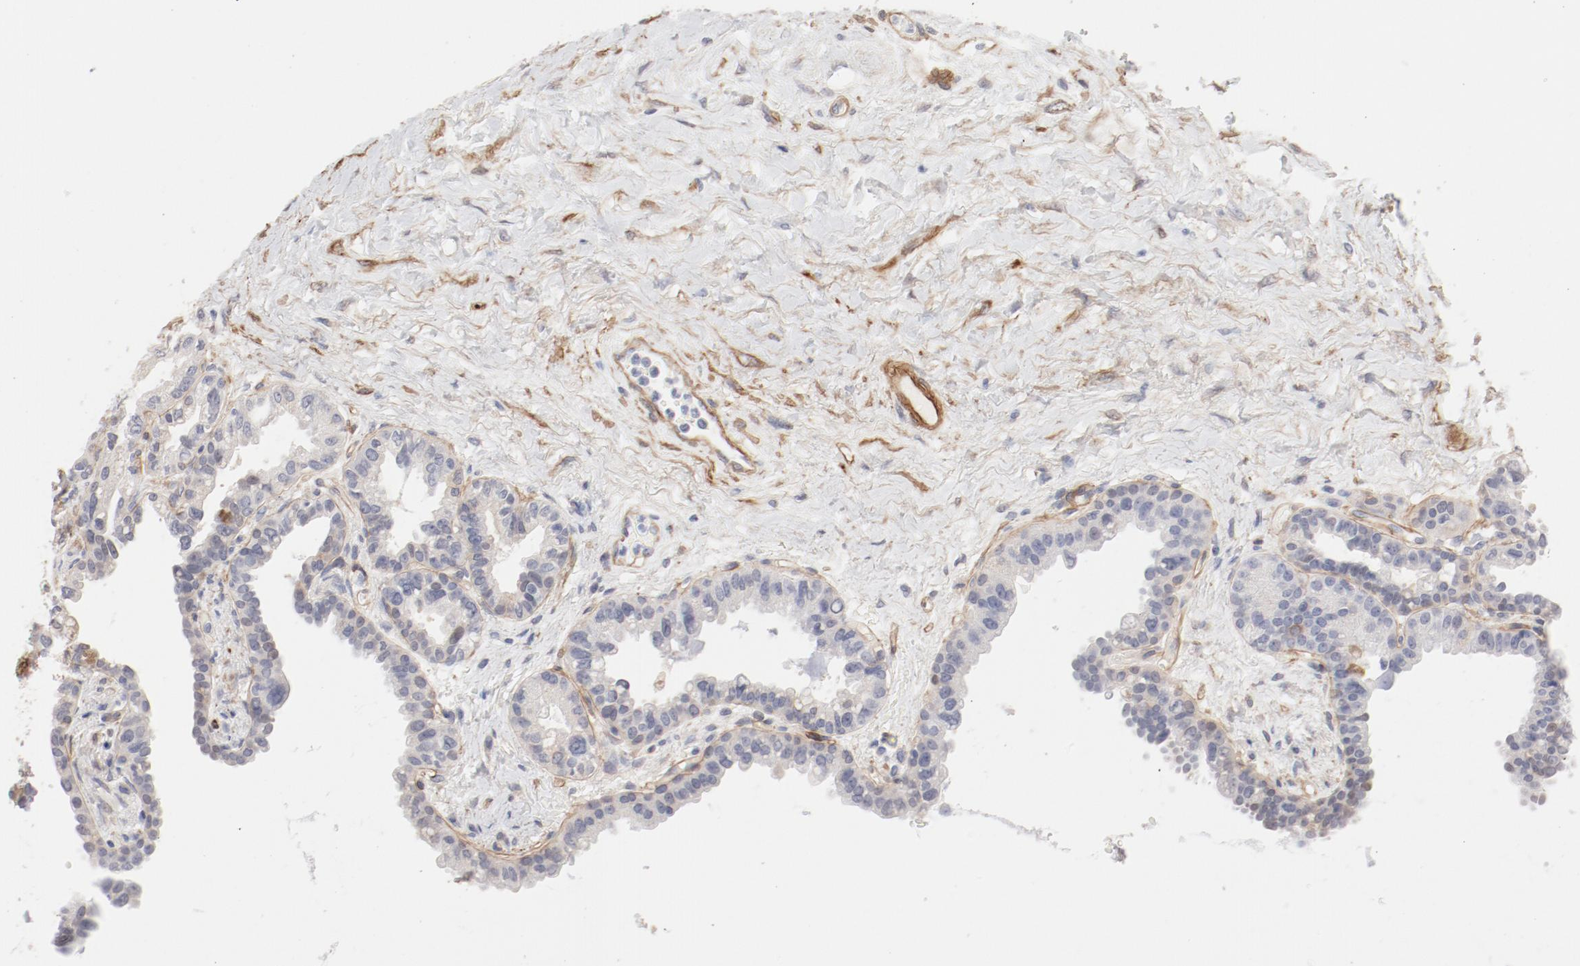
{"staining": {"intensity": "negative", "quantity": "none", "location": "none"}, "tissue": "seminal vesicle", "cell_type": "Glandular cells", "image_type": "normal", "snomed": [{"axis": "morphology", "description": "Normal tissue, NOS"}, {"axis": "topography", "description": "Seminal veicle"}], "caption": "A high-resolution histopathology image shows immunohistochemistry staining of benign seminal vesicle, which shows no significant staining in glandular cells. (DAB (3,3'-diaminobenzidine) immunohistochemistry visualized using brightfield microscopy, high magnification).", "gene": "MAGED4B", "patient": {"sex": "male", "age": 61}}